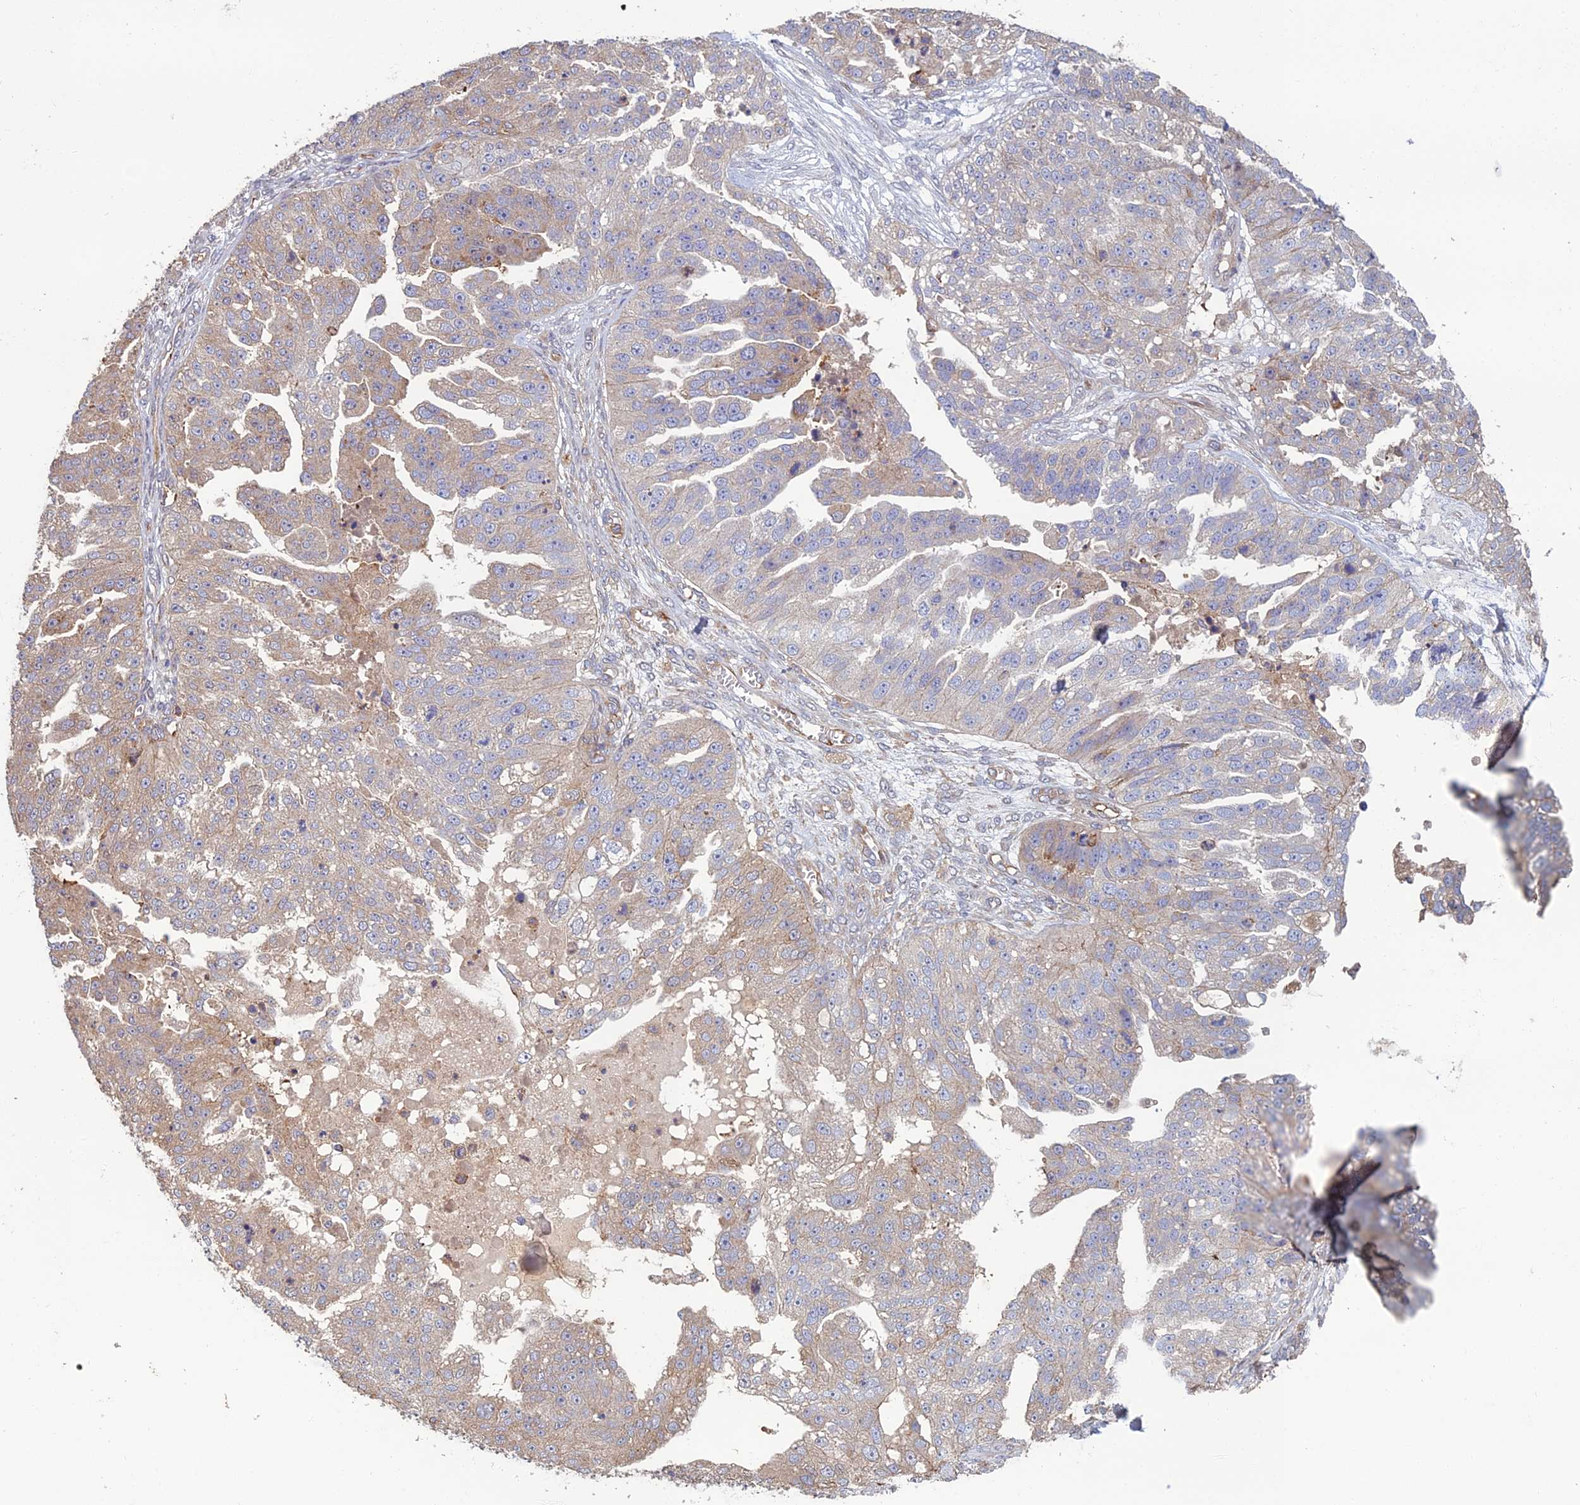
{"staining": {"intensity": "weak", "quantity": "<25%", "location": "cytoplasmic/membranous"}, "tissue": "ovarian cancer", "cell_type": "Tumor cells", "image_type": "cancer", "snomed": [{"axis": "morphology", "description": "Cystadenocarcinoma, serous, NOS"}, {"axis": "topography", "description": "Ovary"}], "caption": "Tumor cells are negative for protein expression in human serous cystadenocarcinoma (ovarian).", "gene": "C15orf62", "patient": {"sex": "female", "age": 58}}